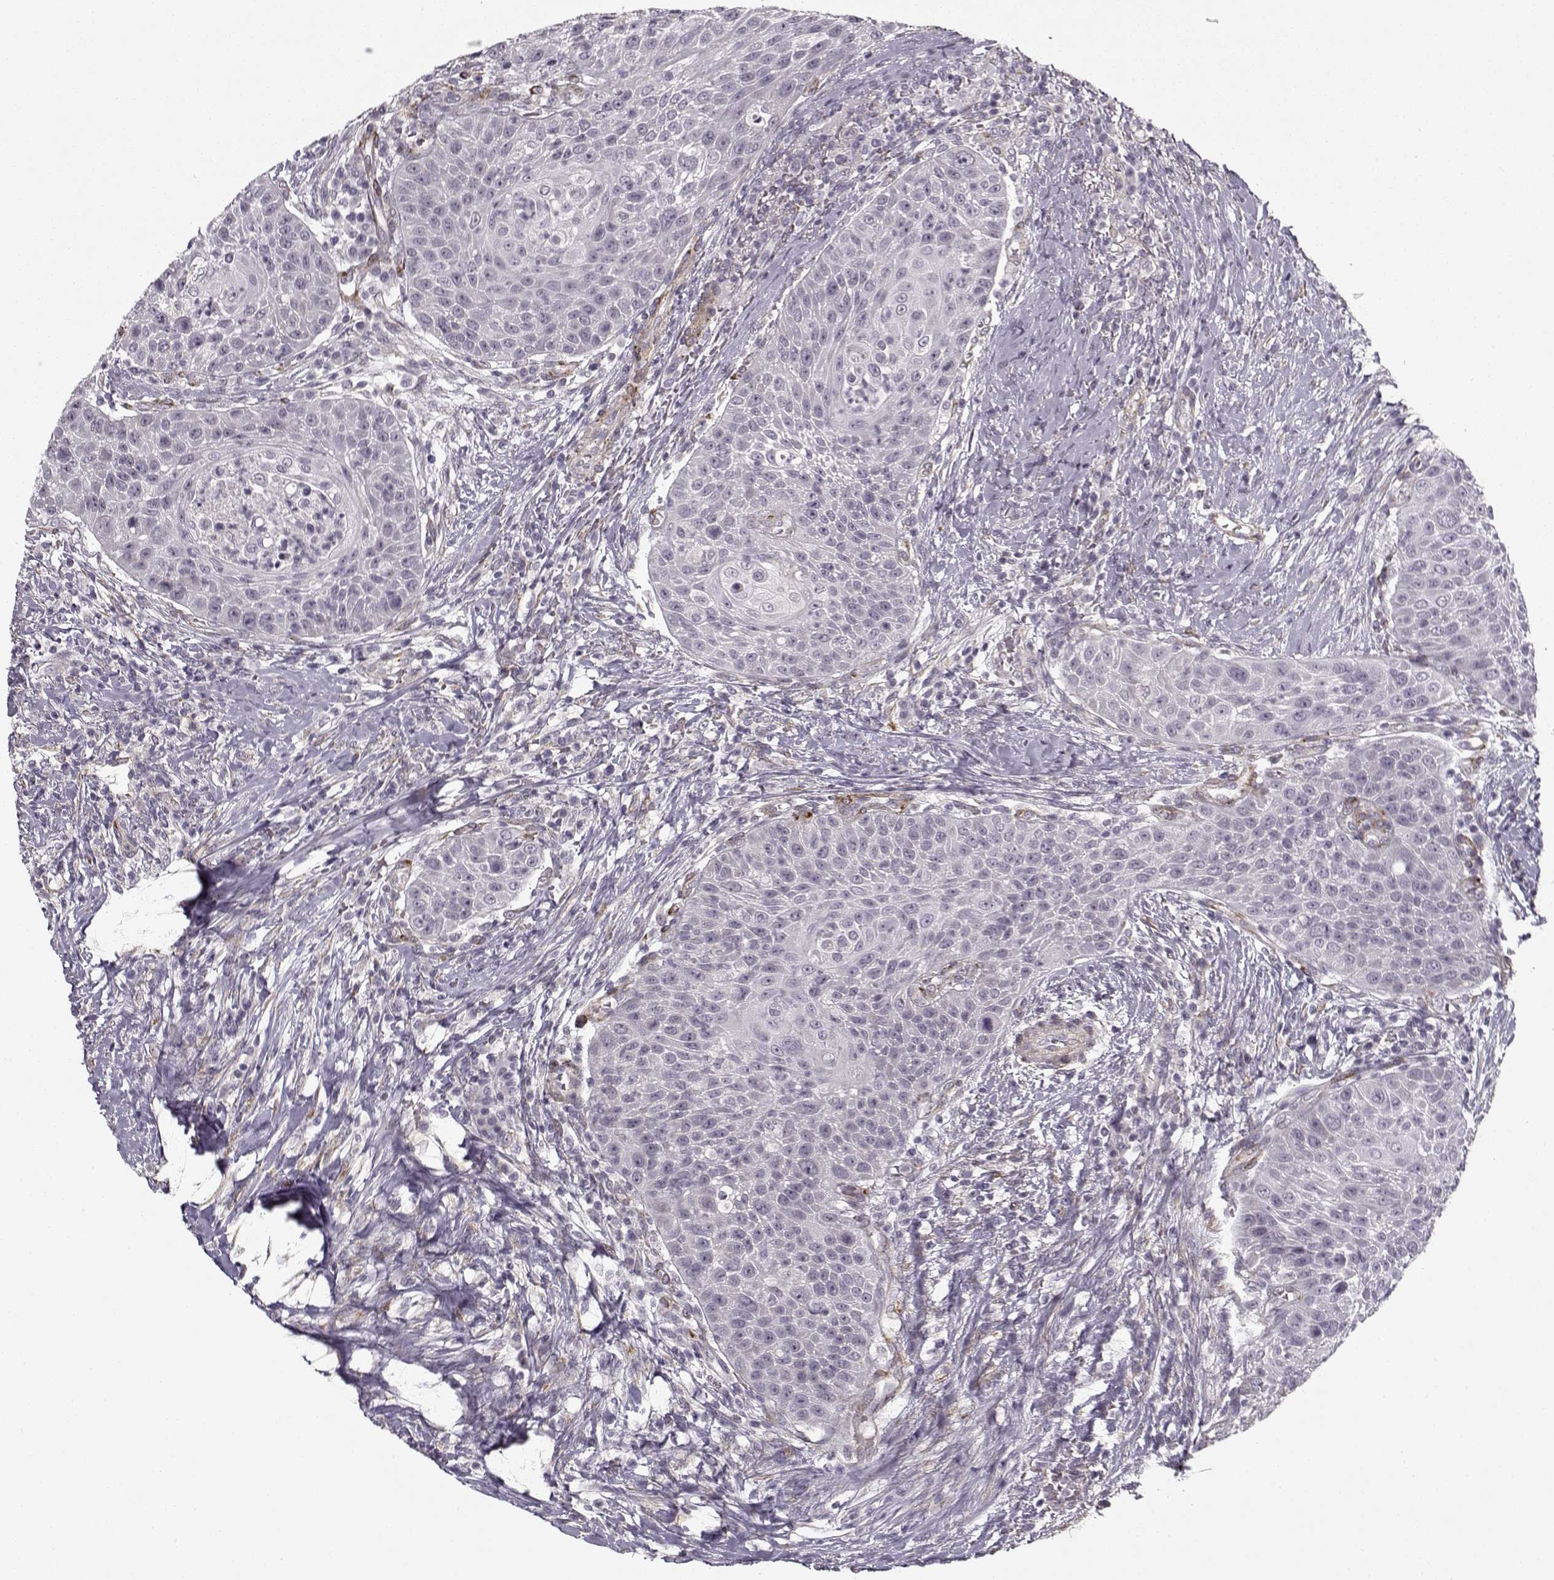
{"staining": {"intensity": "negative", "quantity": "none", "location": "none"}, "tissue": "head and neck cancer", "cell_type": "Tumor cells", "image_type": "cancer", "snomed": [{"axis": "morphology", "description": "Squamous cell carcinoma, NOS"}, {"axis": "topography", "description": "Head-Neck"}], "caption": "DAB (3,3'-diaminobenzidine) immunohistochemical staining of human head and neck cancer reveals no significant expression in tumor cells.", "gene": "LAMB2", "patient": {"sex": "male", "age": 69}}